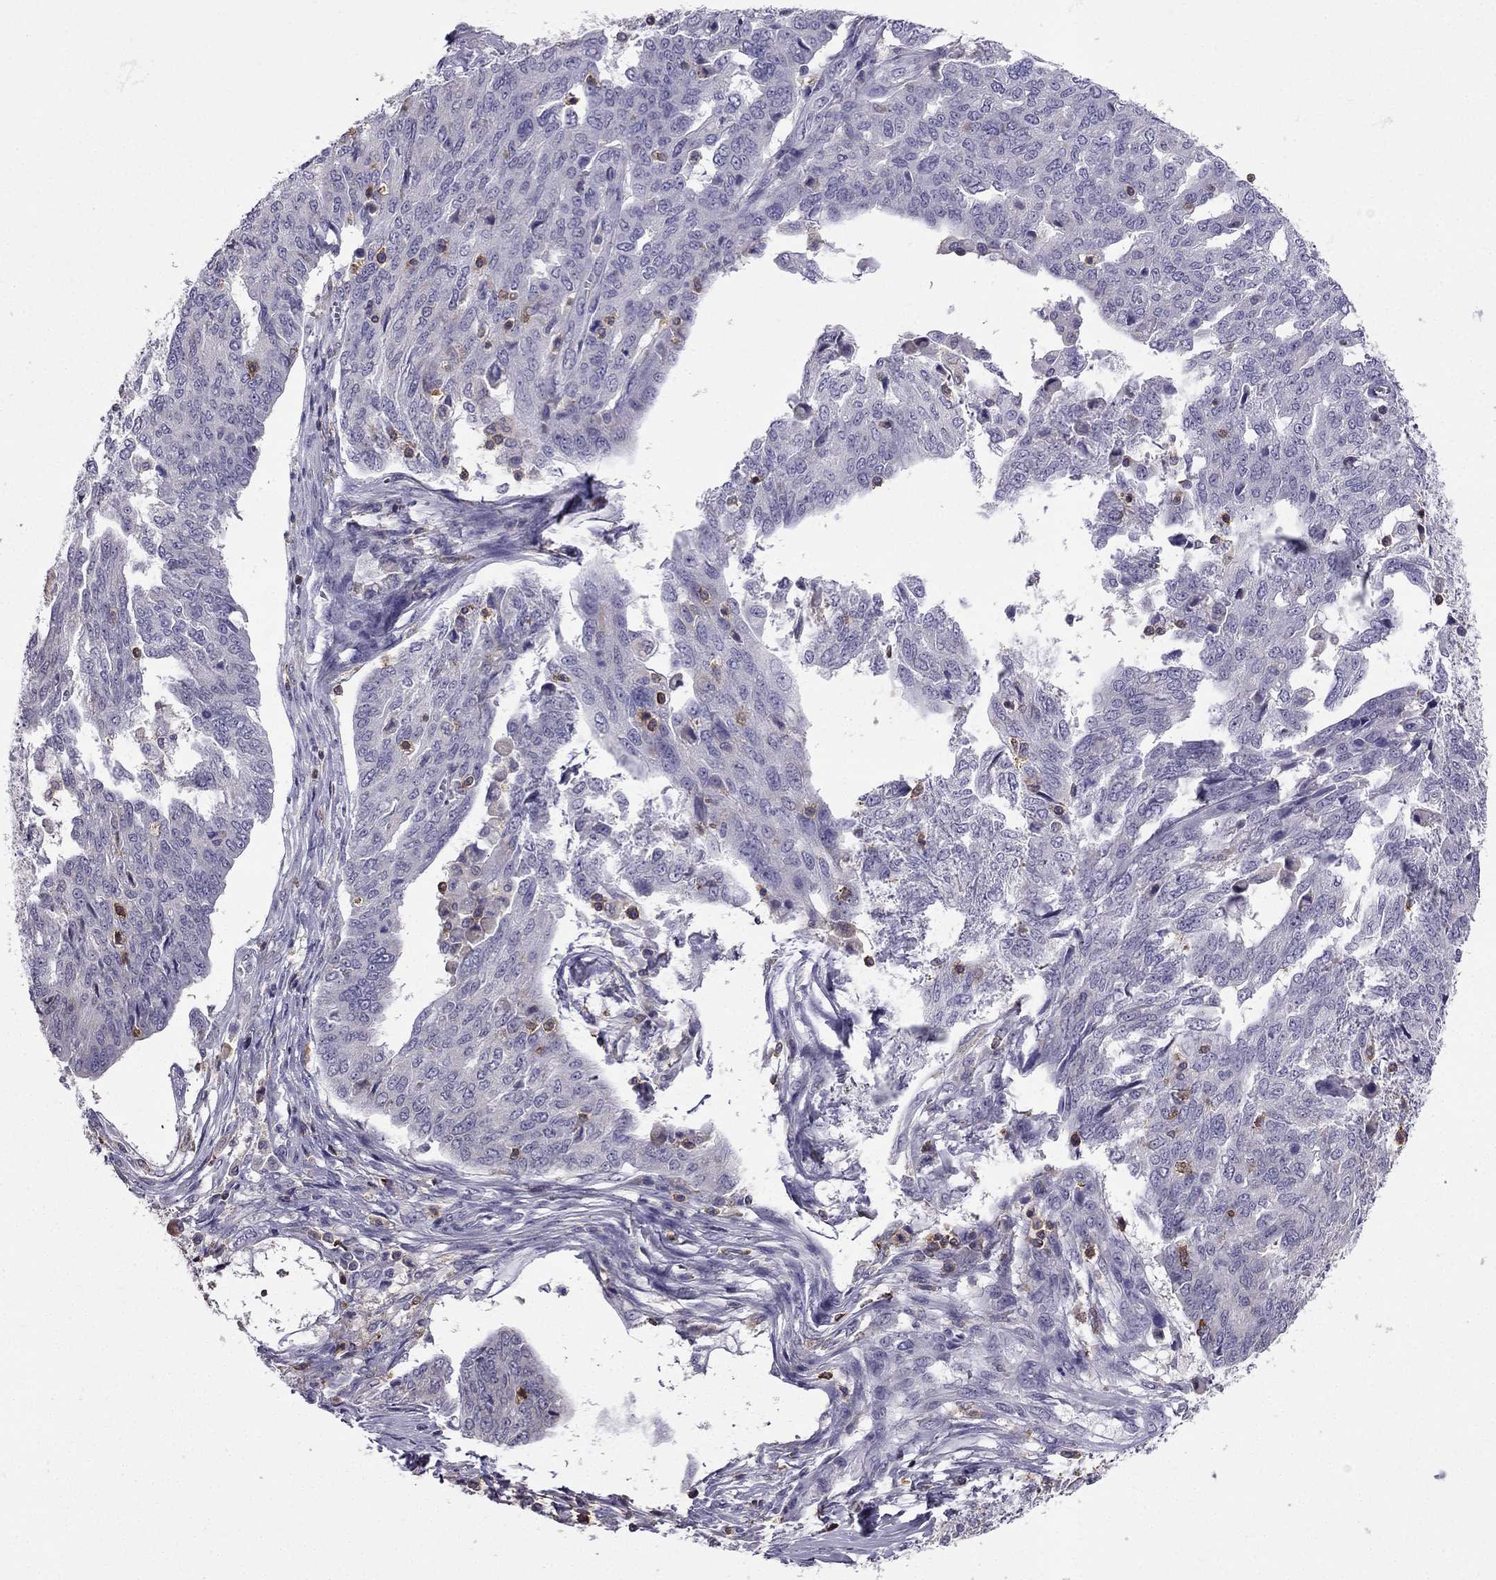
{"staining": {"intensity": "negative", "quantity": "none", "location": "none"}, "tissue": "ovarian cancer", "cell_type": "Tumor cells", "image_type": "cancer", "snomed": [{"axis": "morphology", "description": "Cystadenocarcinoma, serous, NOS"}, {"axis": "topography", "description": "Ovary"}], "caption": "A high-resolution histopathology image shows immunohistochemistry staining of ovarian serous cystadenocarcinoma, which demonstrates no significant expression in tumor cells. (DAB immunohistochemistry visualized using brightfield microscopy, high magnification).", "gene": "CCK", "patient": {"sex": "female", "age": 67}}